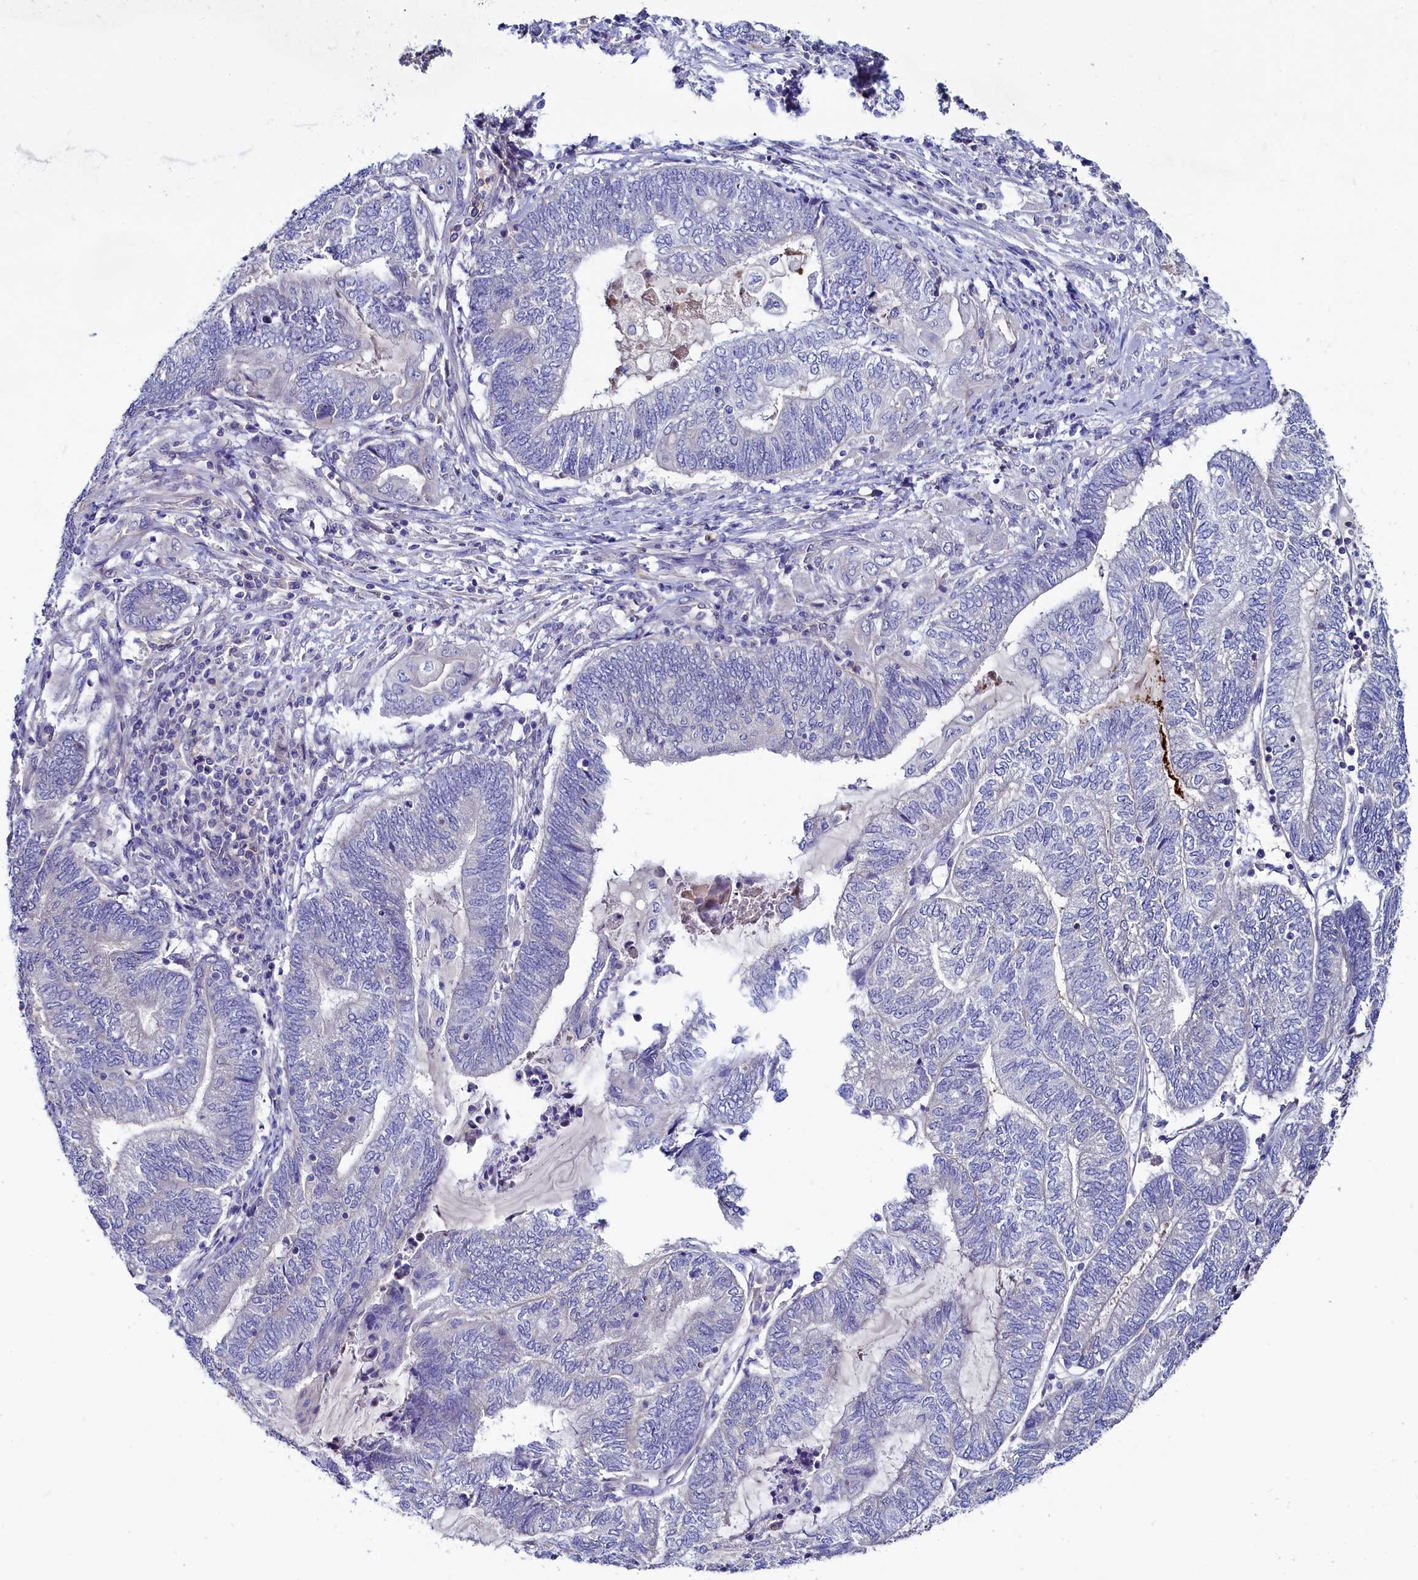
{"staining": {"intensity": "negative", "quantity": "none", "location": "none"}, "tissue": "endometrial cancer", "cell_type": "Tumor cells", "image_type": "cancer", "snomed": [{"axis": "morphology", "description": "Adenocarcinoma, NOS"}, {"axis": "topography", "description": "Uterus"}, {"axis": "topography", "description": "Endometrium"}], "caption": "Endometrial cancer was stained to show a protein in brown. There is no significant expression in tumor cells. Nuclei are stained in blue.", "gene": "ASTE1", "patient": {"sex": "female", "age": 70}}